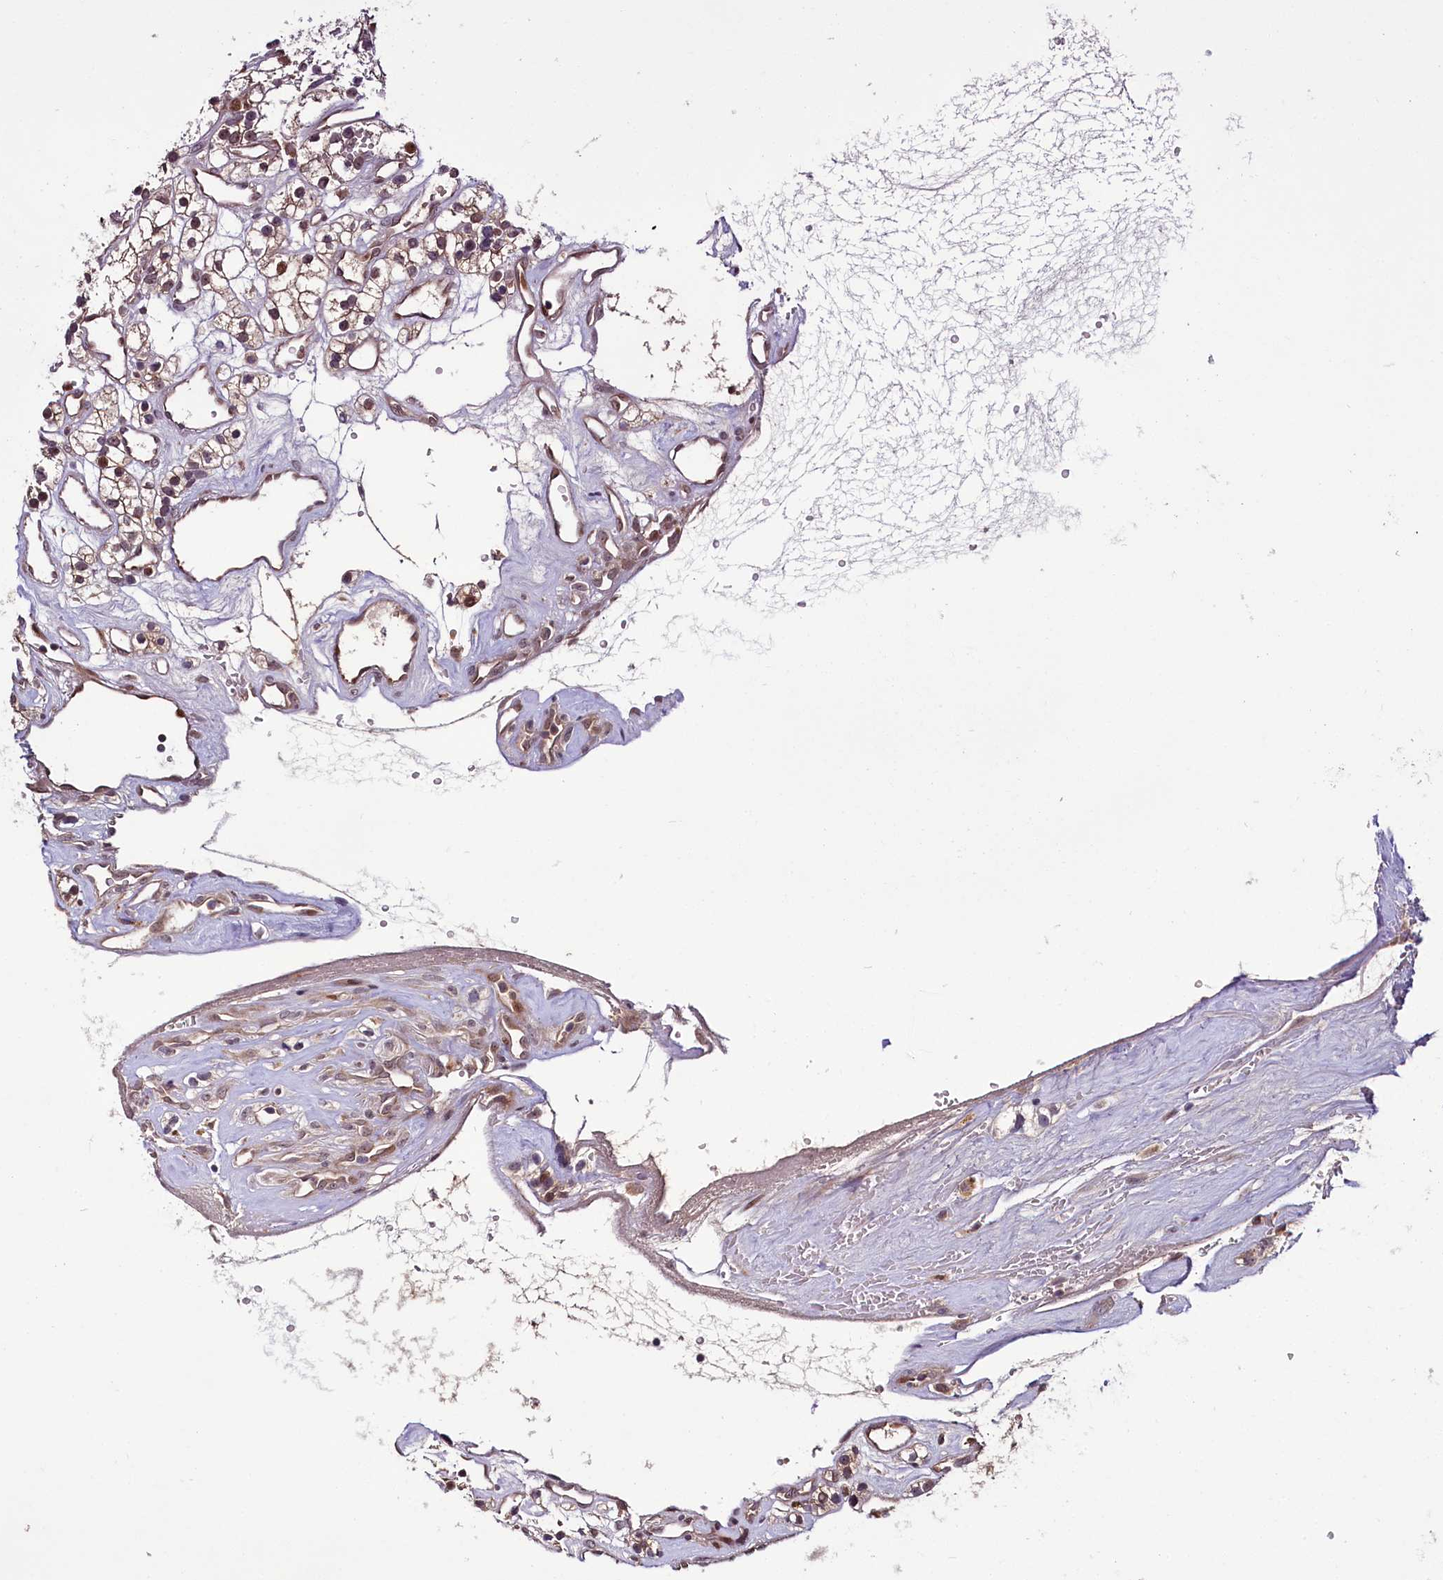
{"staining": {"intensity": "moderate", "quantity": ">75%", "location": "cytoplasmic/membranous,nuclear"}, "tissue": "renal cancer", "cell_type": "Tumor cells", "image_type": "cancer", "snomed": [{"axis": "morphology", "description": "Adenocarcinoma, NOS"}, {"axis": "topography", "description": "Kidney"}], "caption": "A histopathology image of adenocarcinoma (renal) stained for a protein displays moderate cytoplasmic/membranous and nuclear brown staining in tumor cells. (IHC, brightfield microscopy, high magnification).", "gene": "N4BP2L1", "patient": {"sex": "female", "age": 57}}